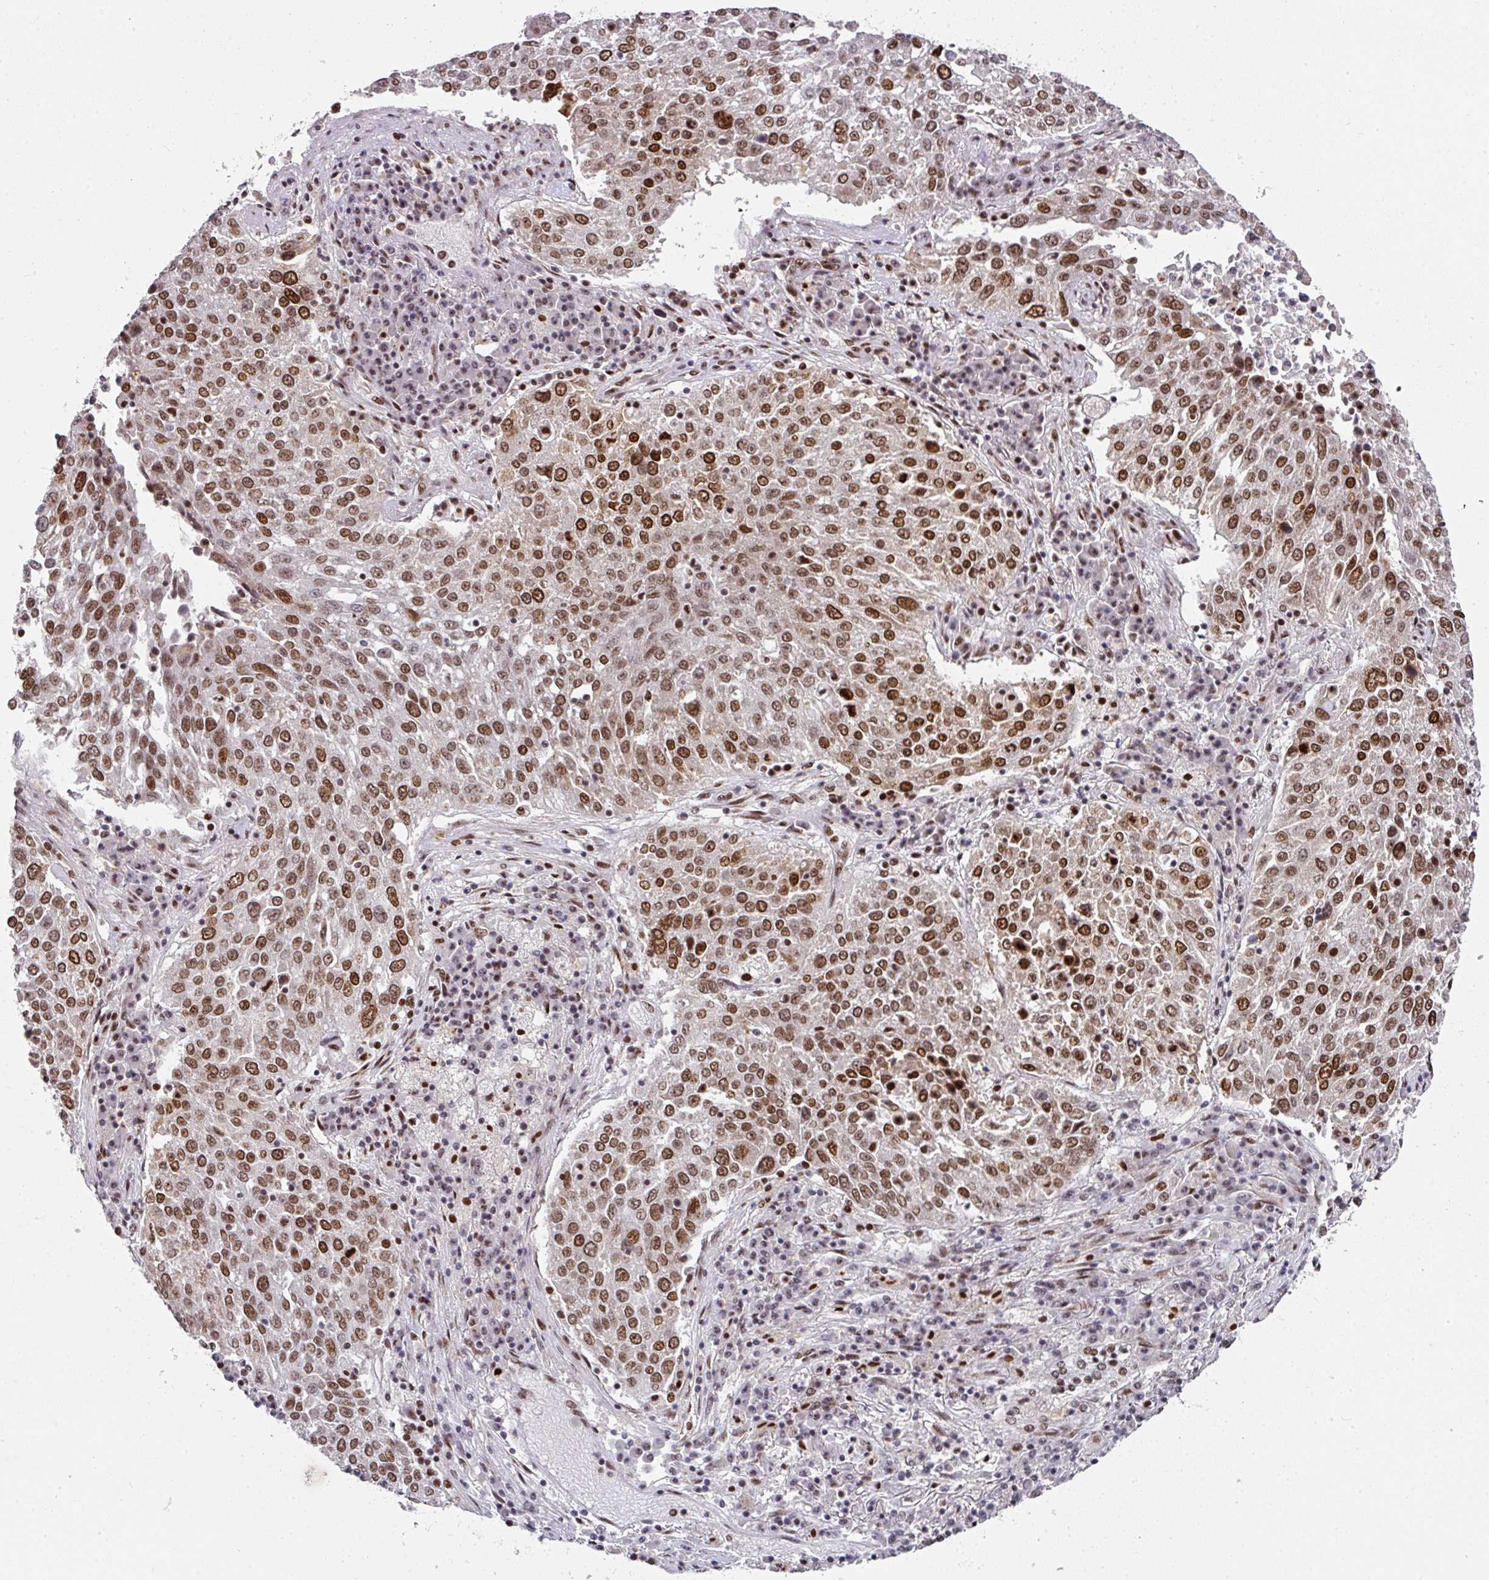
{"staining": {"intensity": "moderate", "quantity": ">75%", "location": "nuclear"}, "tissue": "lung cancer", "cell_type": "Tumor cells", "image_type": "cancer", "snomed": [{"axis": "morphology", "description": "Squamous cell carcinoma, NOS"}, {"axis": "topography", "description": "Lung"}], "caption": "Immunohistochemistry staining of lung cancer (squamous cell carcinoma), which demonstrates medium levels of moderate nuclear expression in about >75% of tumor cells indicating moderate nuclear protein expression. The staining was performed using DAB (brown) for protein detection and nuclei were counterstained in hematoxylin (blue).", "gene": "RAD50", "patient": {"sex": "male", "age": 65}}